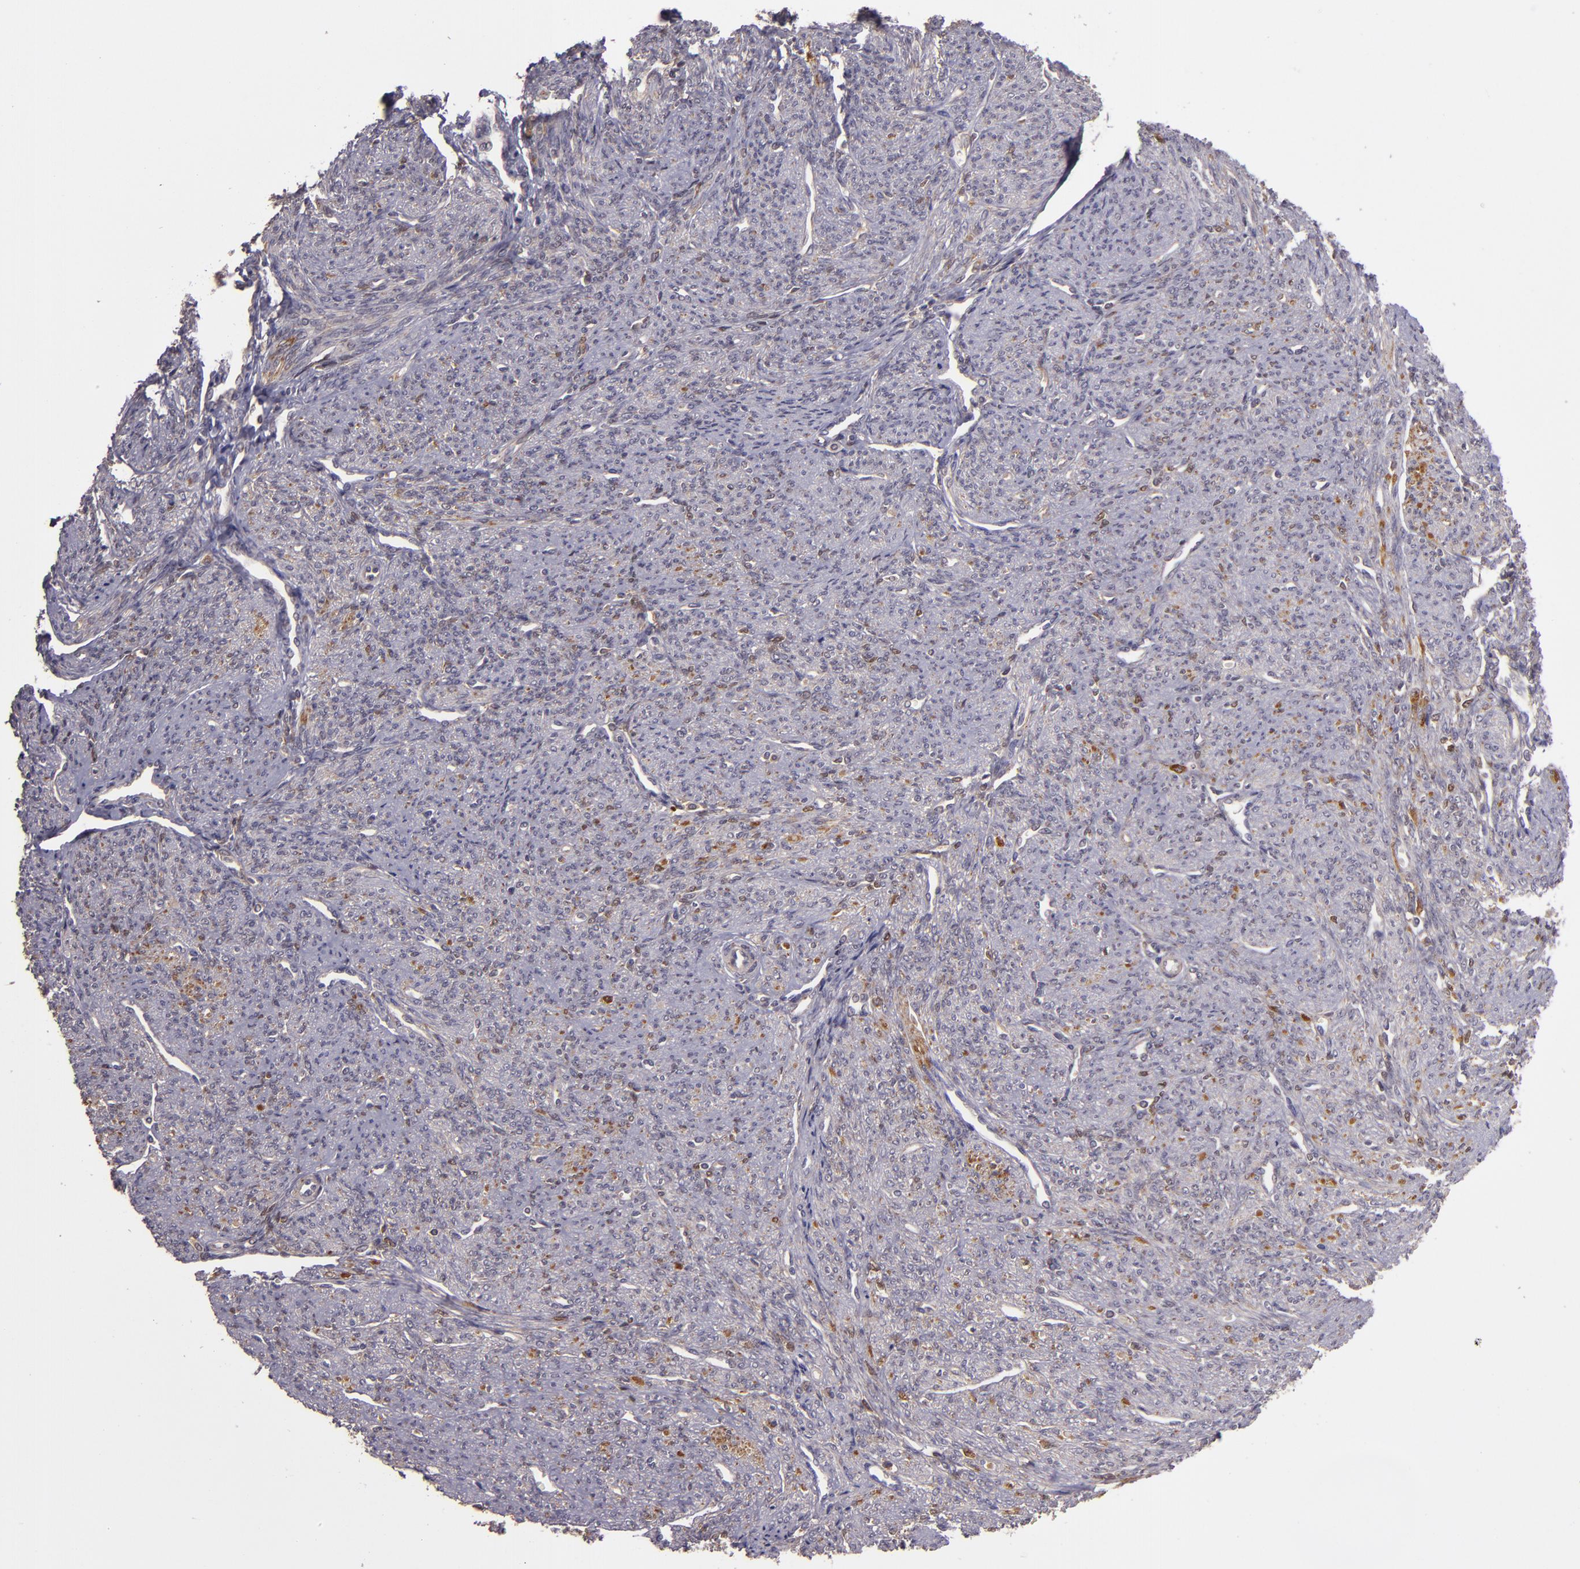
{"staining": {"intensity": "weak", "quantity": "<25%", "location": "cytoplasmic/membranous"}, "tissue": "smooth muscle", "cell_type": "Smooth muscle cells", "image_type": "normal", "snomed": [{"axis": "morphology", "description": "Normal tissue, NOS"}, {"axis": "topography", "description": "Cervix"}, {"axis": "topography", "description": "Endometrium"}], "caption": "Immunohistochemical staining of normal smooth muscle shows no significant positivity in smooth muscle cells. (DAB (3,3'-diaminobenzidine) immunohistochemistry (IHC) visualized using brightfield microscopy, high magnification).", "gene": "FHIT", "patient": {"sex": "female", "age": 65}}